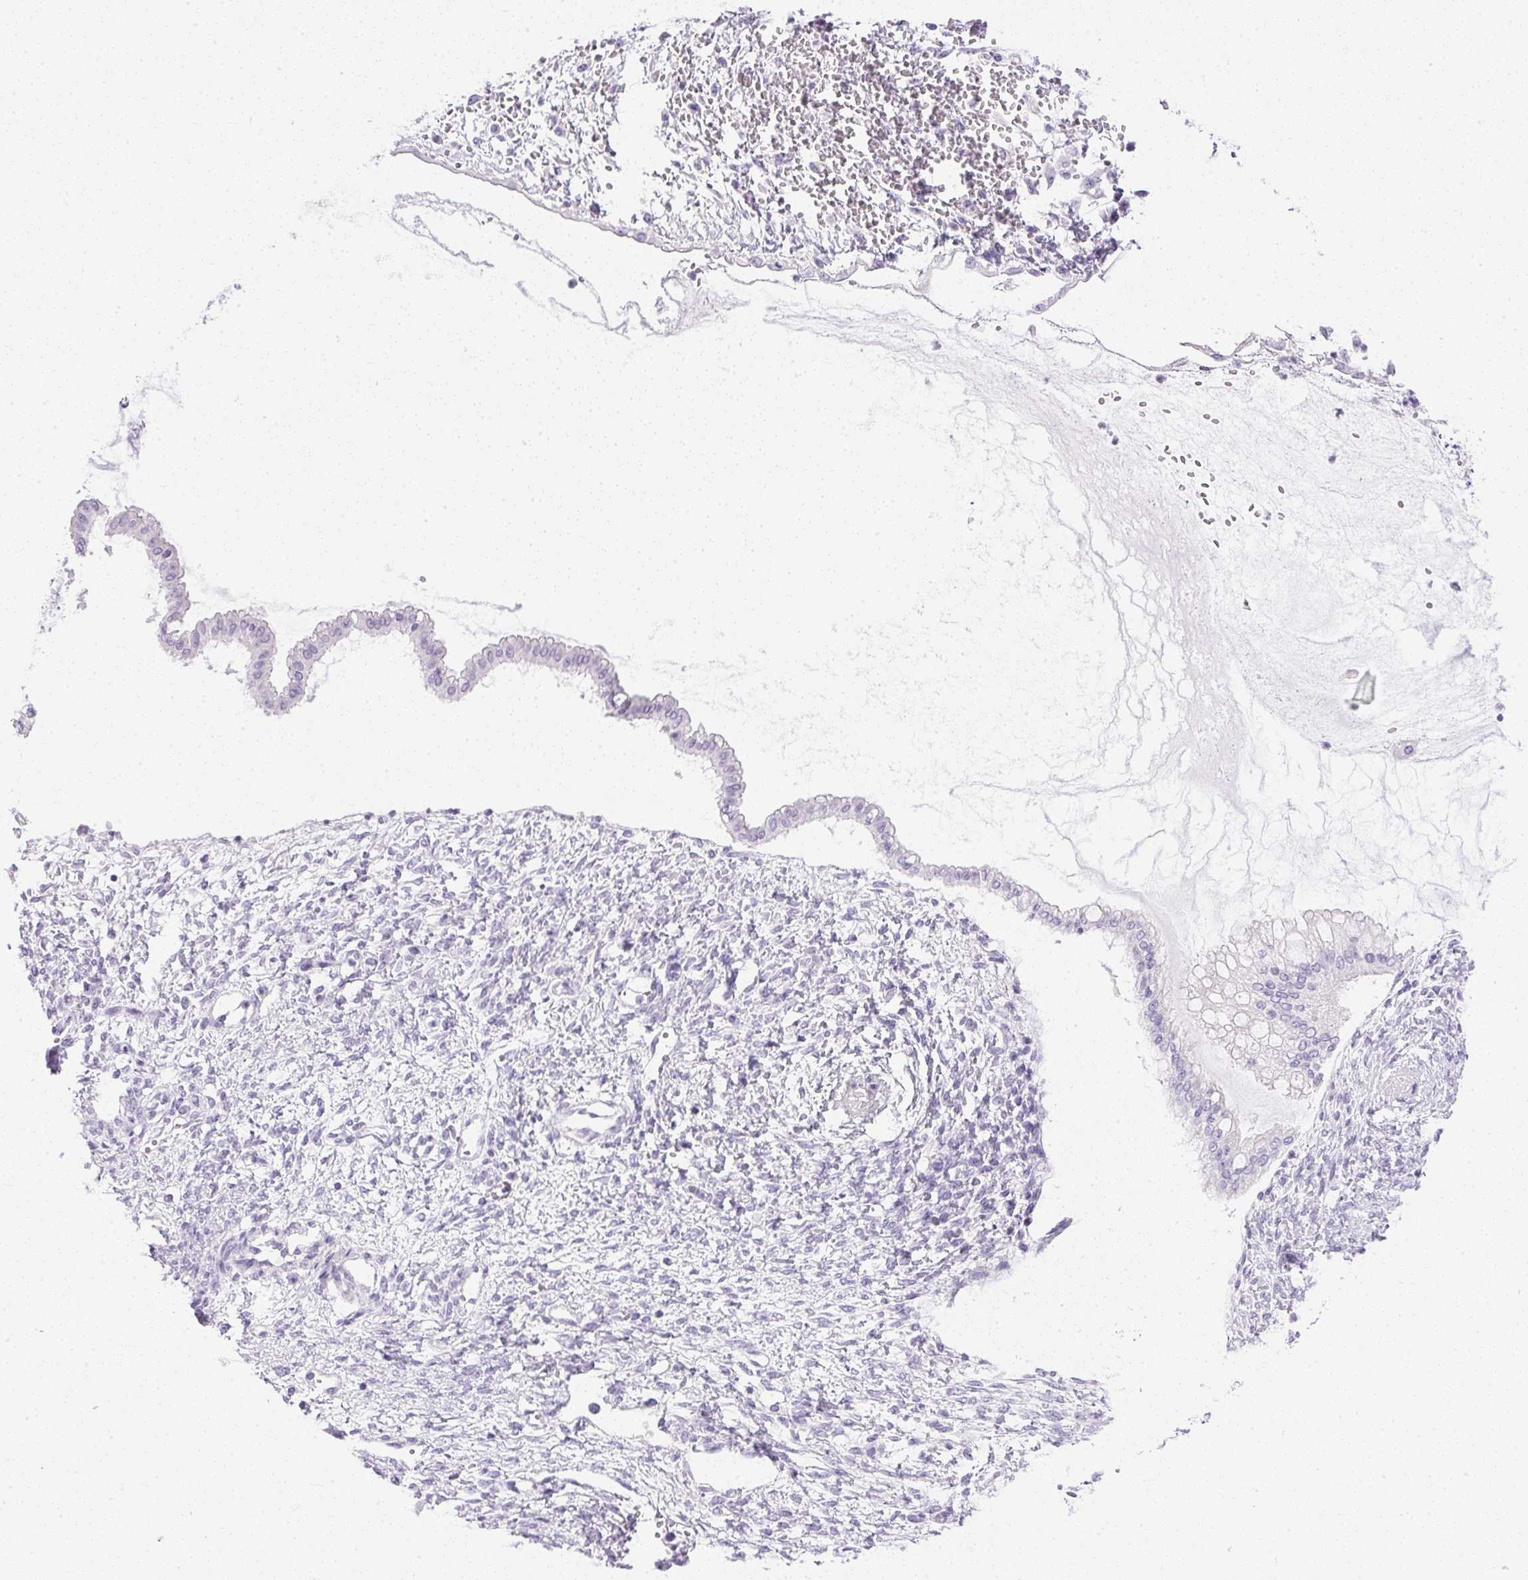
{"staining": {"intensity": "negative", "quantity": "none", "location": "none"}, "tissue": "ovarian cancer", "cell_type": "Tumor cells", "image_type": "cancer", "snomed": [{"axis": "morphology", "description": "Cystadenocarcinoma, mucinous, NOS"}, {"axis": "topography", "description": "Ovary"}], "caption": "The image shows no significant staining in tumor cells of ovarian cancer (mucinous cystadenocarcinoma).", "gene": "CPB1", "patient": {"sex": "female", "age": 73}}